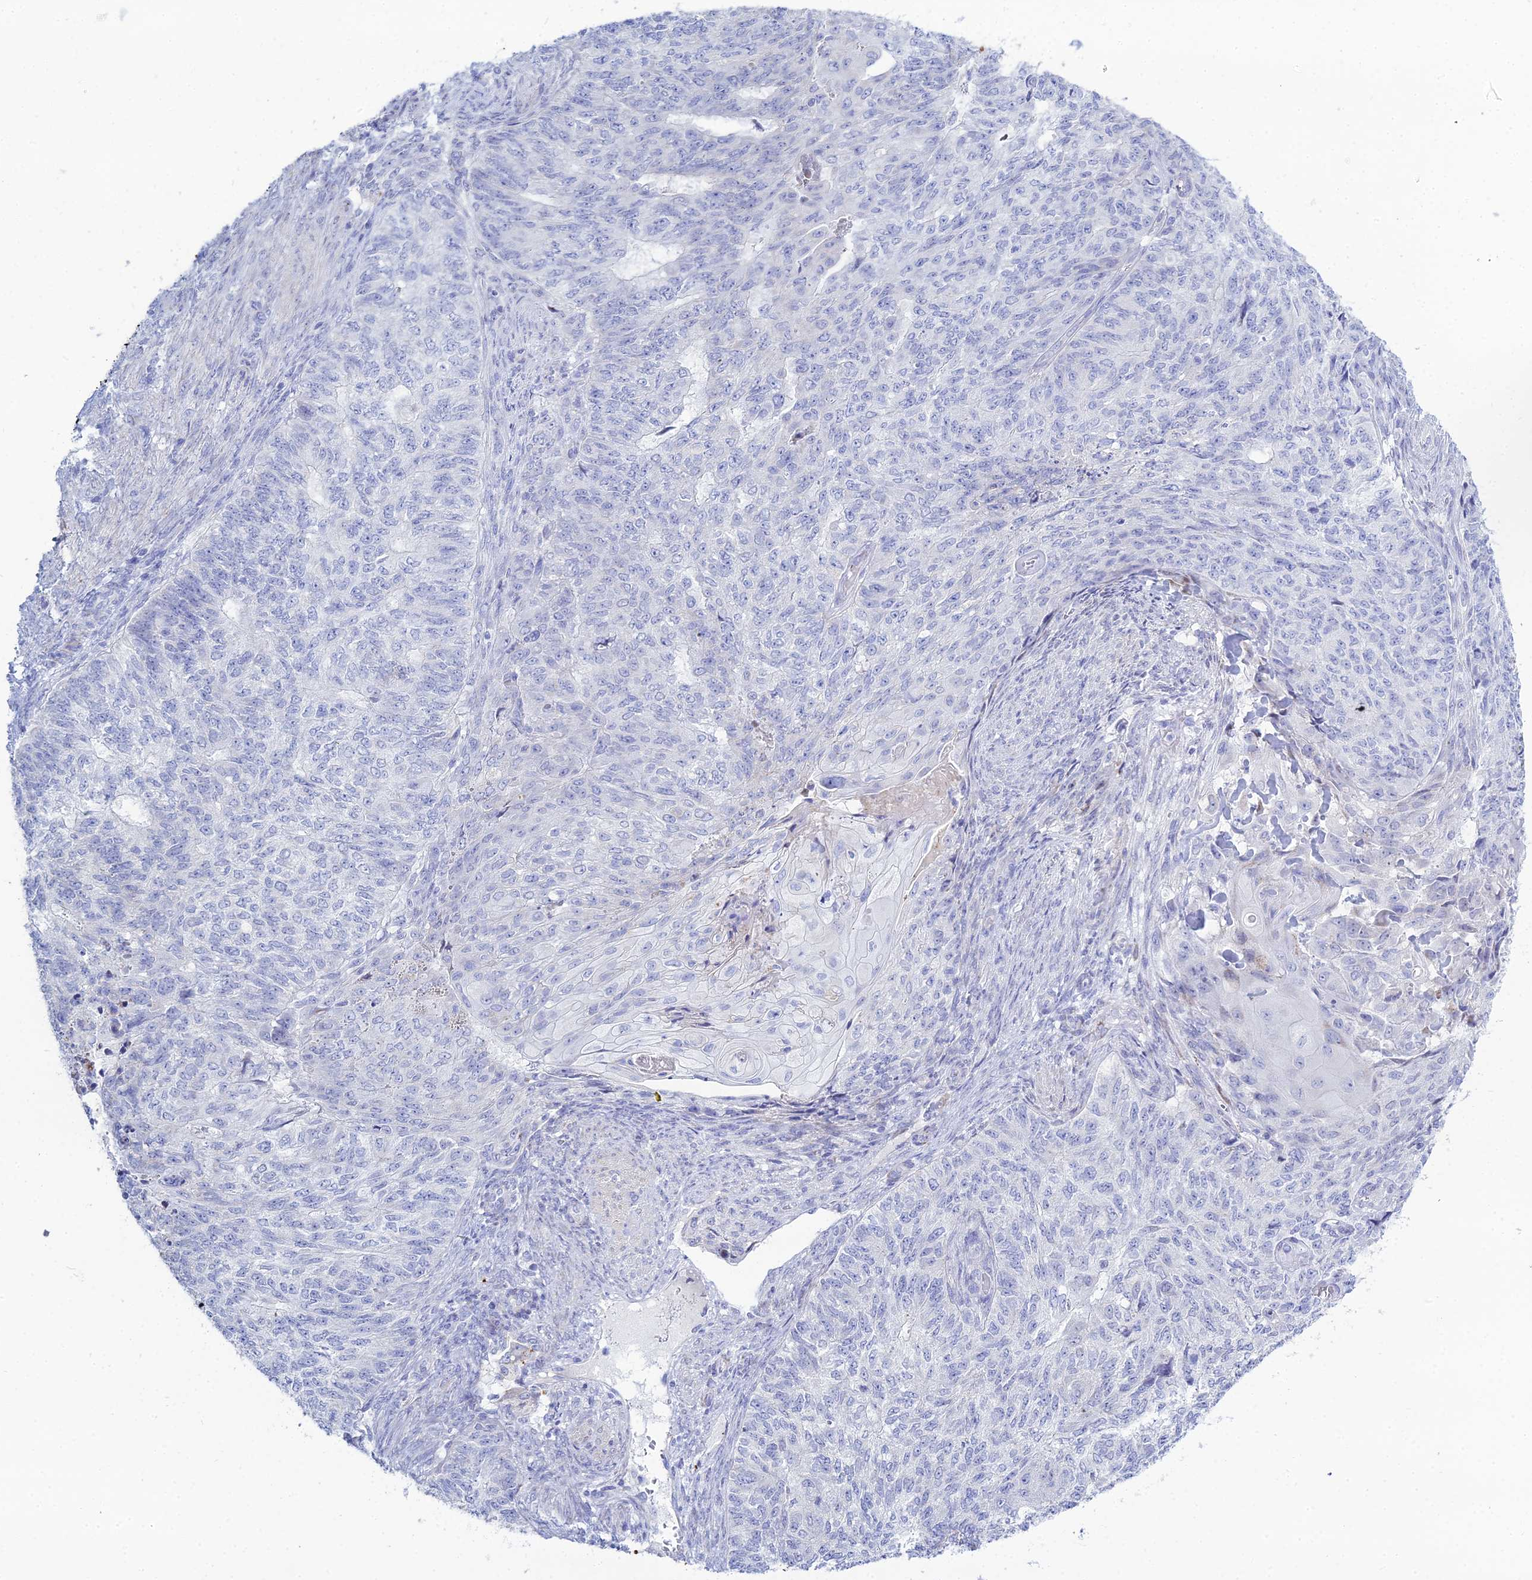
{"staining": {"intensity": "negative", "quantity": "none", "location": "none"}, "tissue": "endometrial cancer", "cell_type": "Tumor cells", "image_type": "cancer", "snomed": [{"axis": "morphology", "description": "Adenocarcinoma, NOS"}, {"axis": "topography", "description": "Endometrium"}], "caption": "Tumor cells are negative for brown protein staining in endometrial adenocarcinoma.", "gene": "DHX34", "patient": {"sex": "female", "age": 32}}